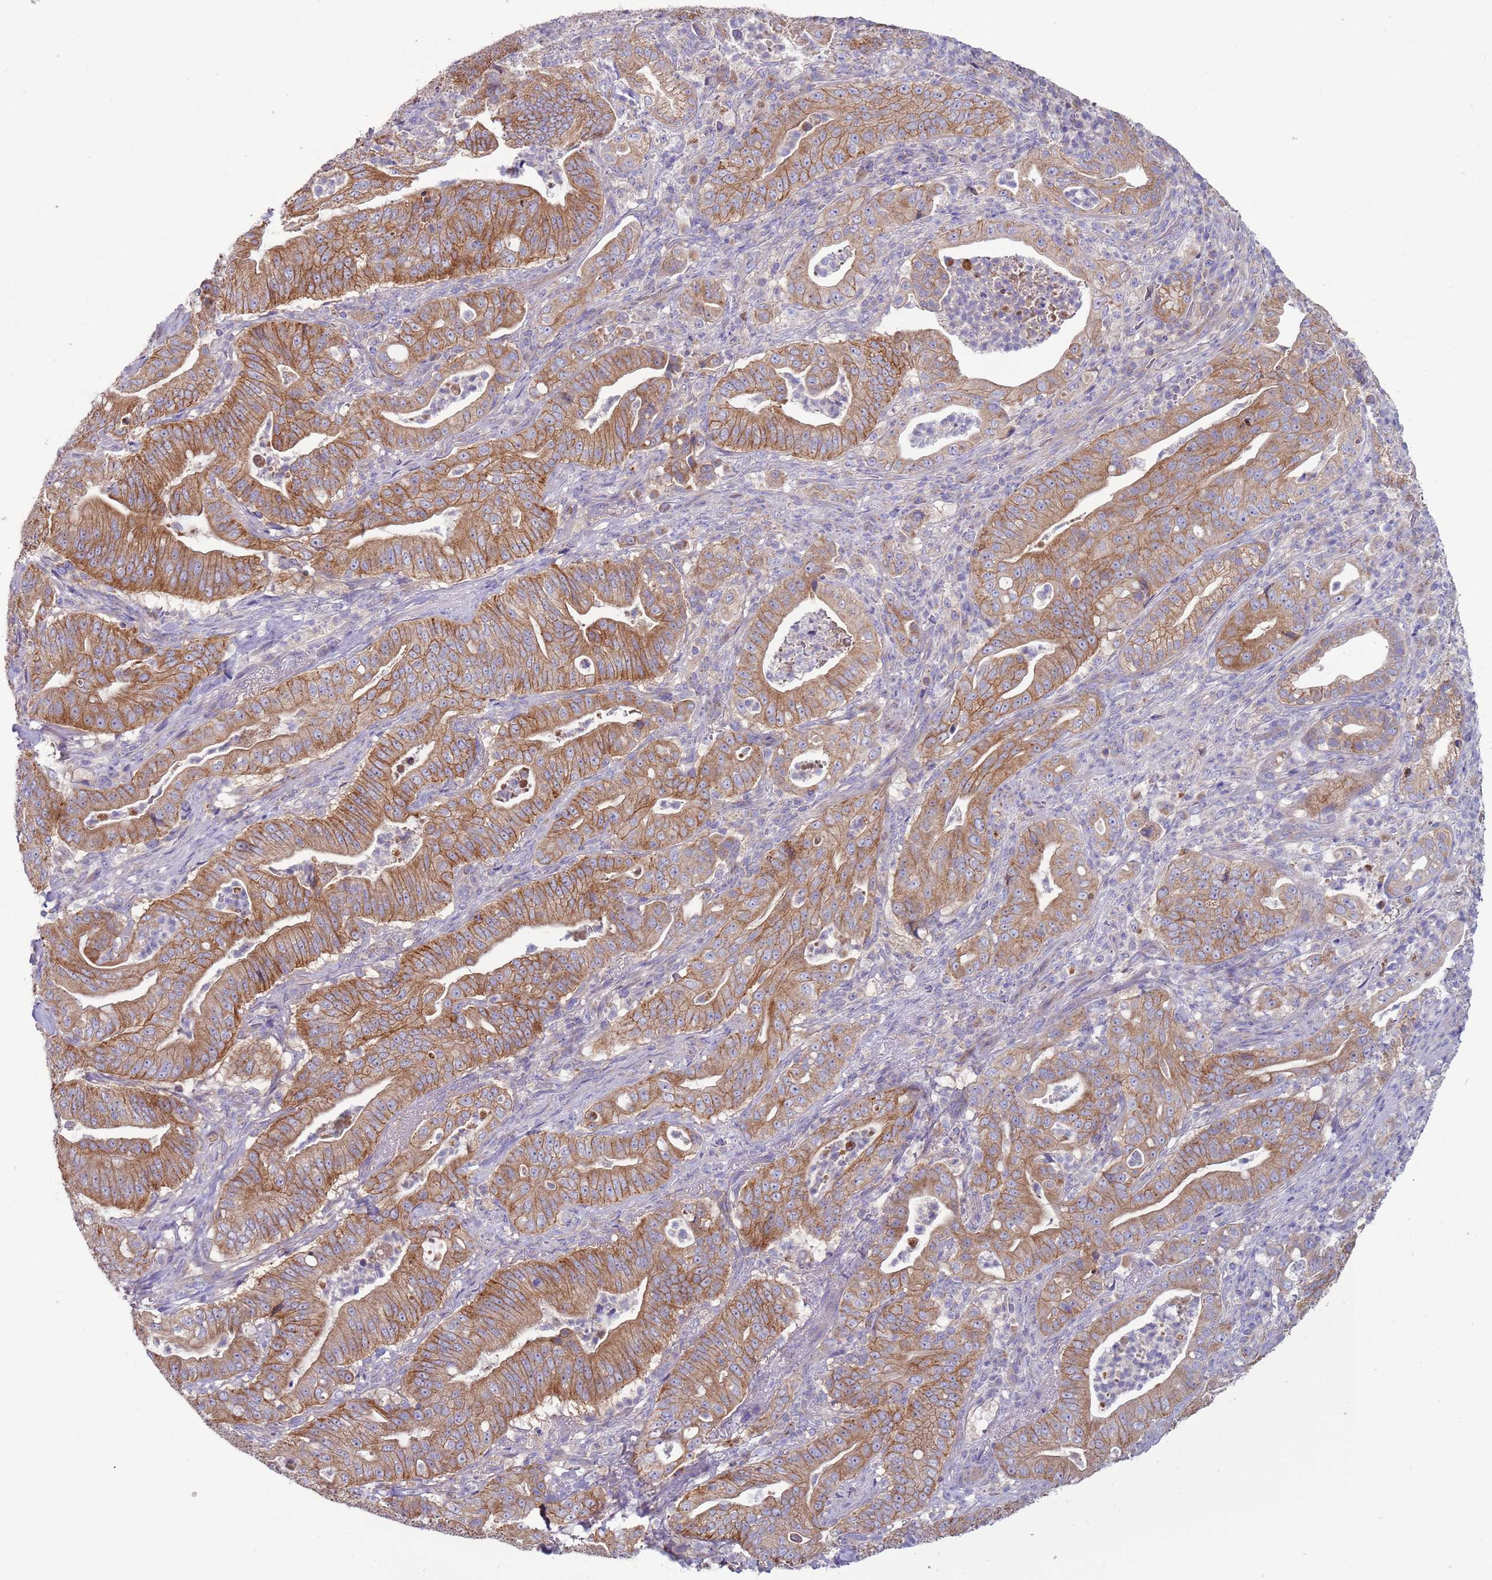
{"staining": {"intensity": "moderate", "quantity": ">75%", "location": "cytoplasmic/membranous"}, "tissue": "pancreatic cancer", "cell_type": "Tumor cells", "image_type": "cancer", "snomed": [{"axis": "morphology", "description": "Adenocarcinoma, NOS"}, {"axis": "topography", "description": "Pancreas"}], "caption": "This is a micrograph of immunohistochemistry (IHC) staining of adenocarcinoma (pancreatic), which shows moderate staining in the cytoplasmic/membranous of tumor cells.", "gene": "UQCRQ", "patient": {"sex": "male", "age": 71}}